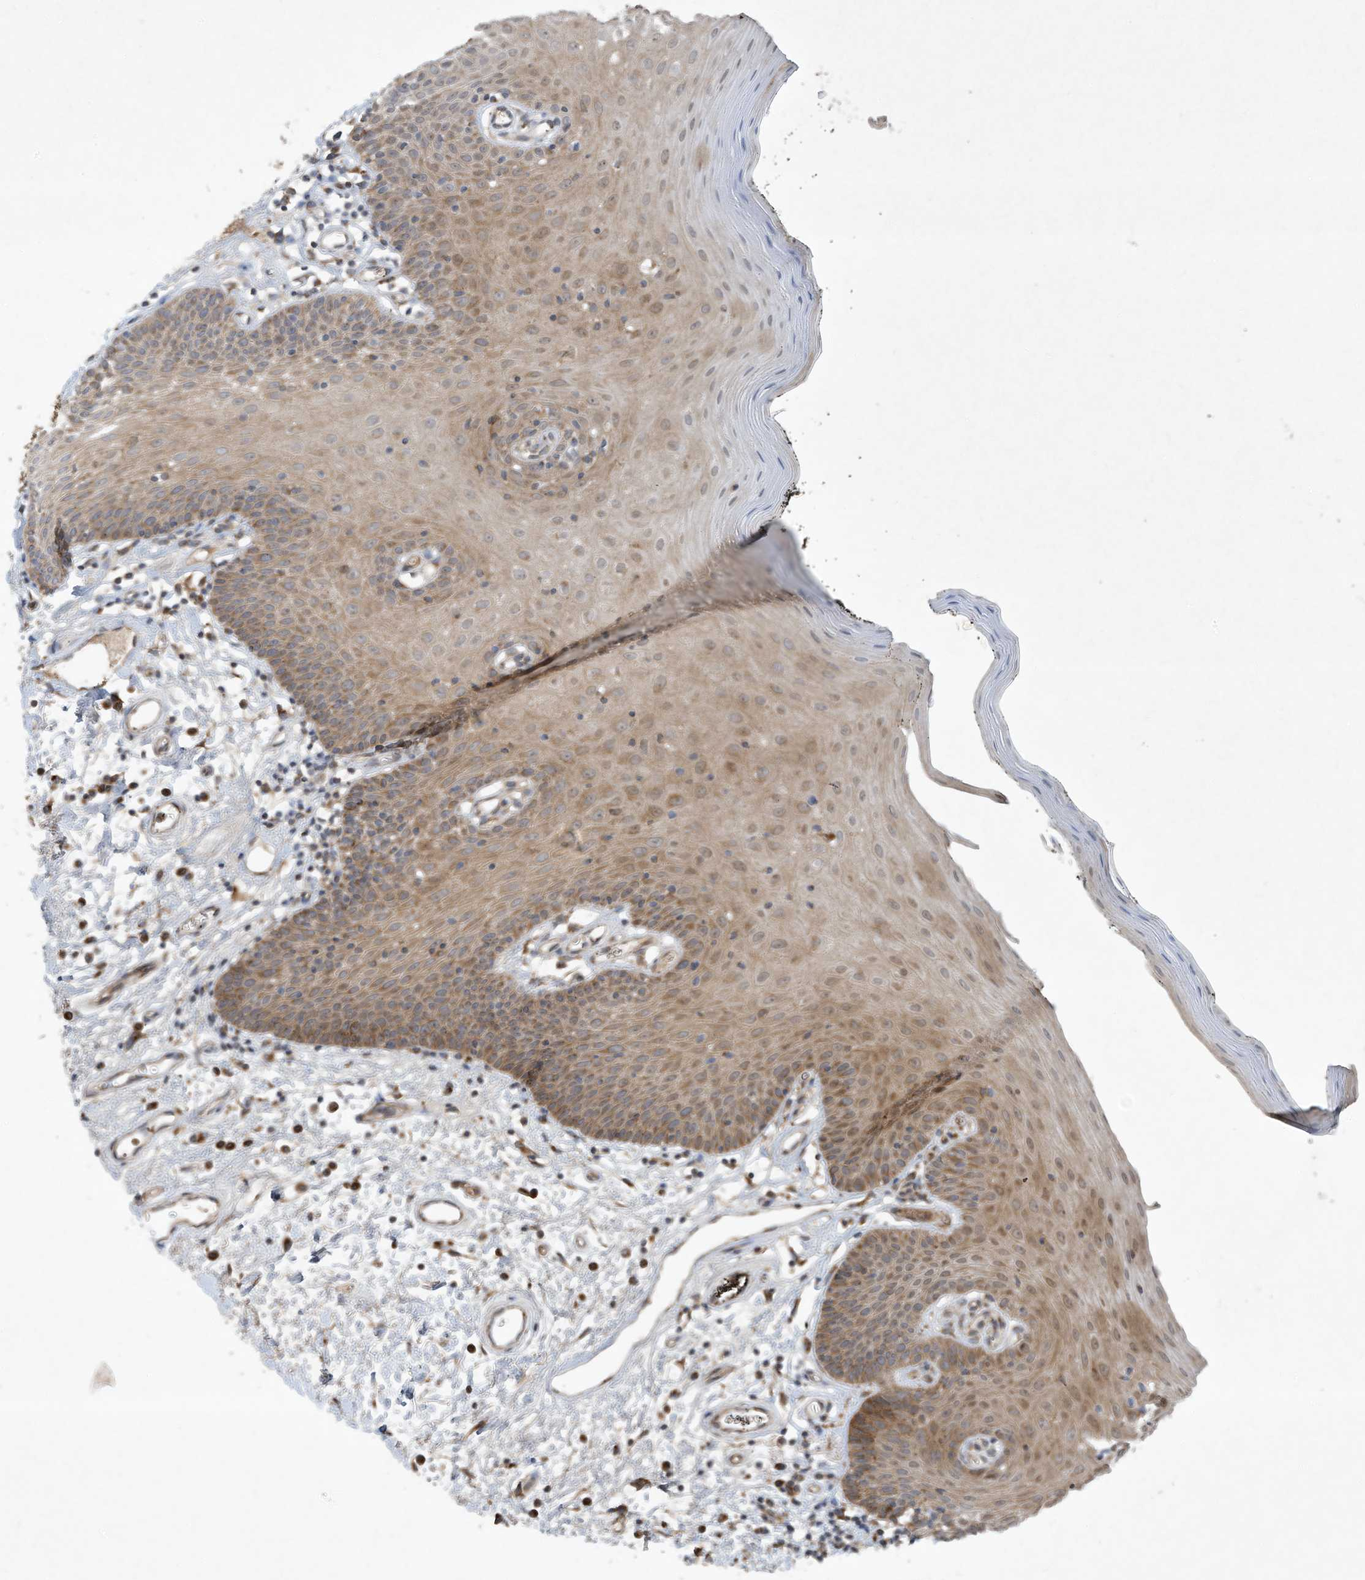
{"staining": {"intensity": "moderate", "quantity": ">75%", "location": "cytoplasmic/membranous"}, "tissue": "oral mucosa", "cell_type": "Squamous epithelial cells", "image_type": "normal", "snomed": [{"axis": "morphology", "description": "Normal tissue, NOS"}, {"axis": "topography", "description": "Oral tissue"}], "caption": "Unremarkable oral mucosa was stained to show a protein in brown. There is medium levels of moderate cytoplasmic/membranous staining in approximately >75% of squamous epithelial cells.", "gene": "C2orf74", "patient": {"sex": "male", "age": 74}}